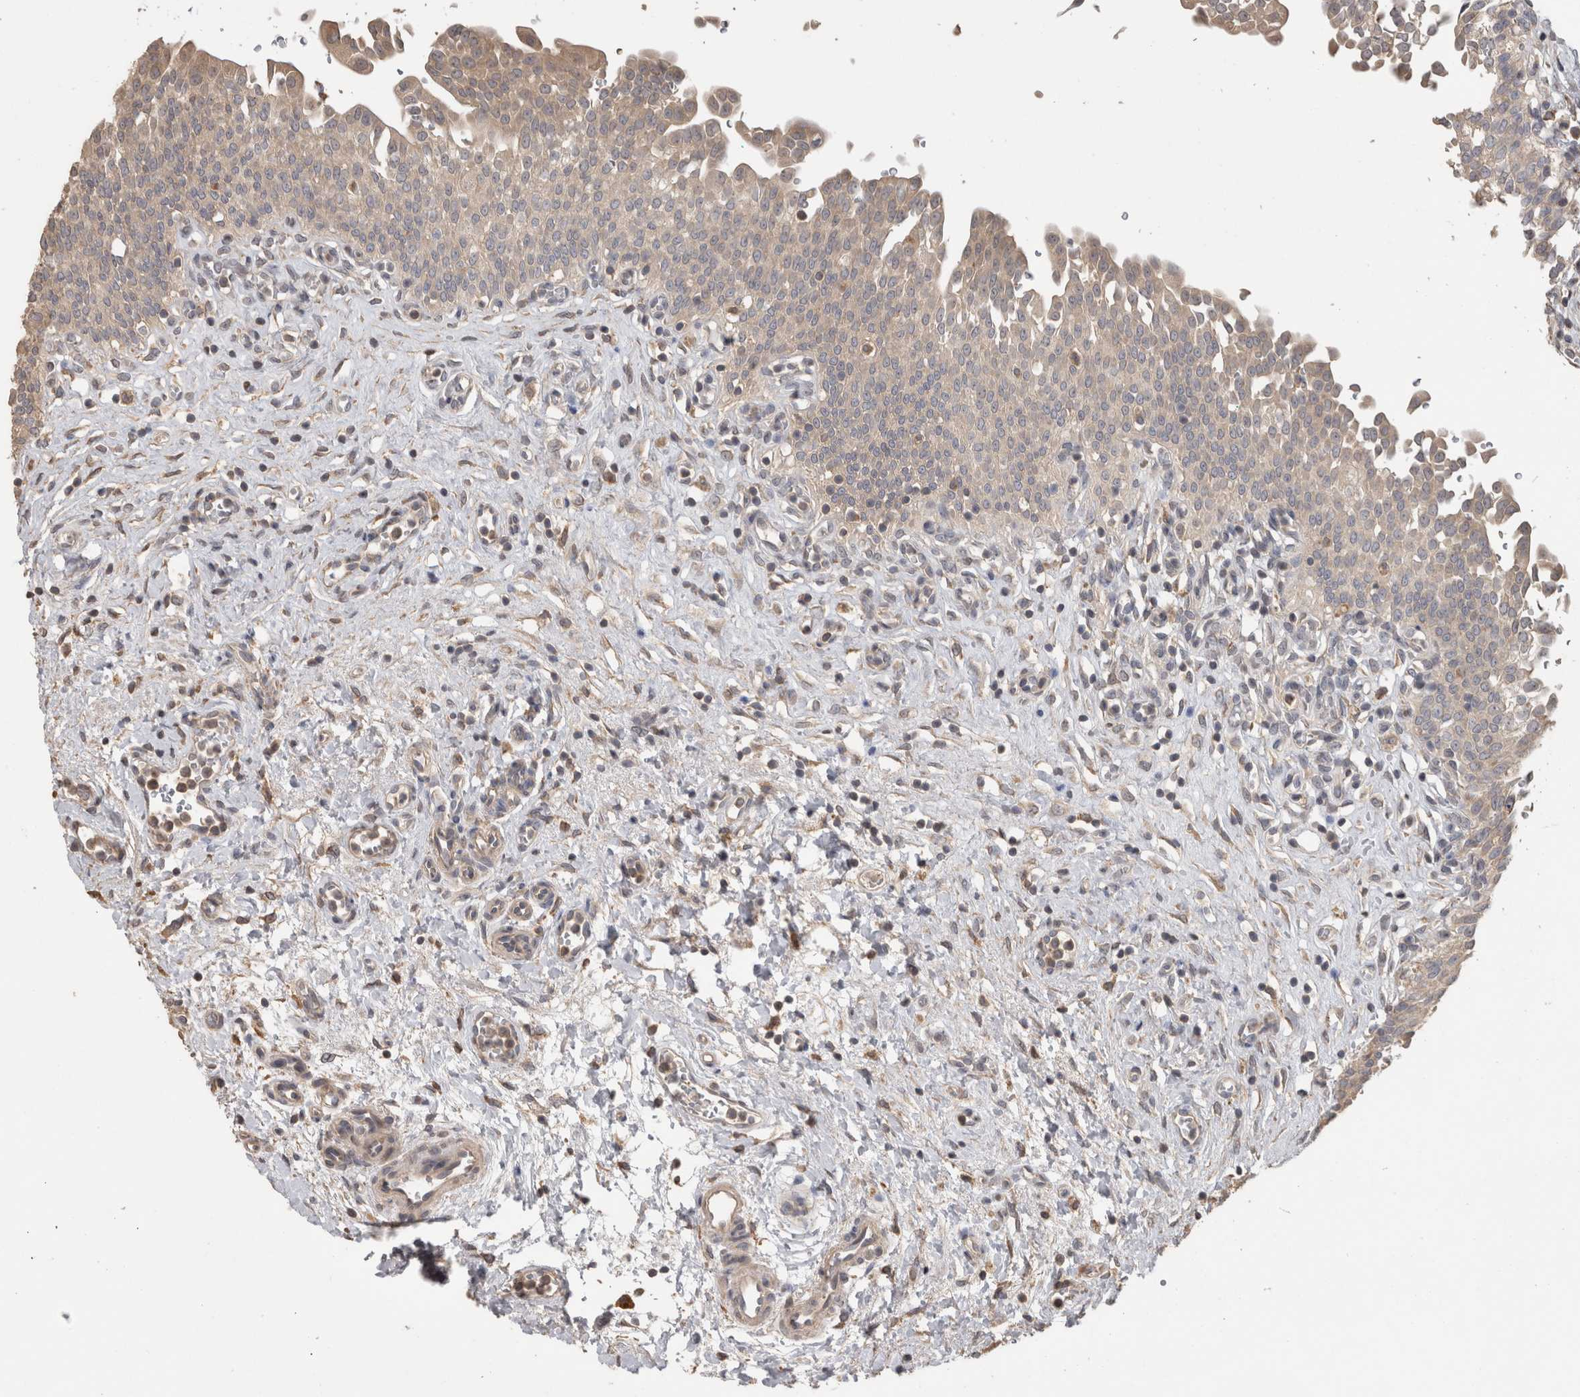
{"staining": {"intensity": "moderate", "quantity": "25%-75%", "location": "cytoplasmic/membranous"}, "tissue": "urinary bladder", "cell_type": "Urothelial cells", "image_type": "normal", "snomed": [{"axis": "morphology", "description": "Urothelial carcinoma, High grade"}, {"axis": "topography", "description": "Urinary bladder"}], "caption": "Immunohistochemical staining of normal urinary bladder exhibits medium levels of moderate cytoplasmic/membranous expression in about 25%-75% of urothelial cells.", "gene": "TBCE", "patient": {"sex": "male", "age": 46}}